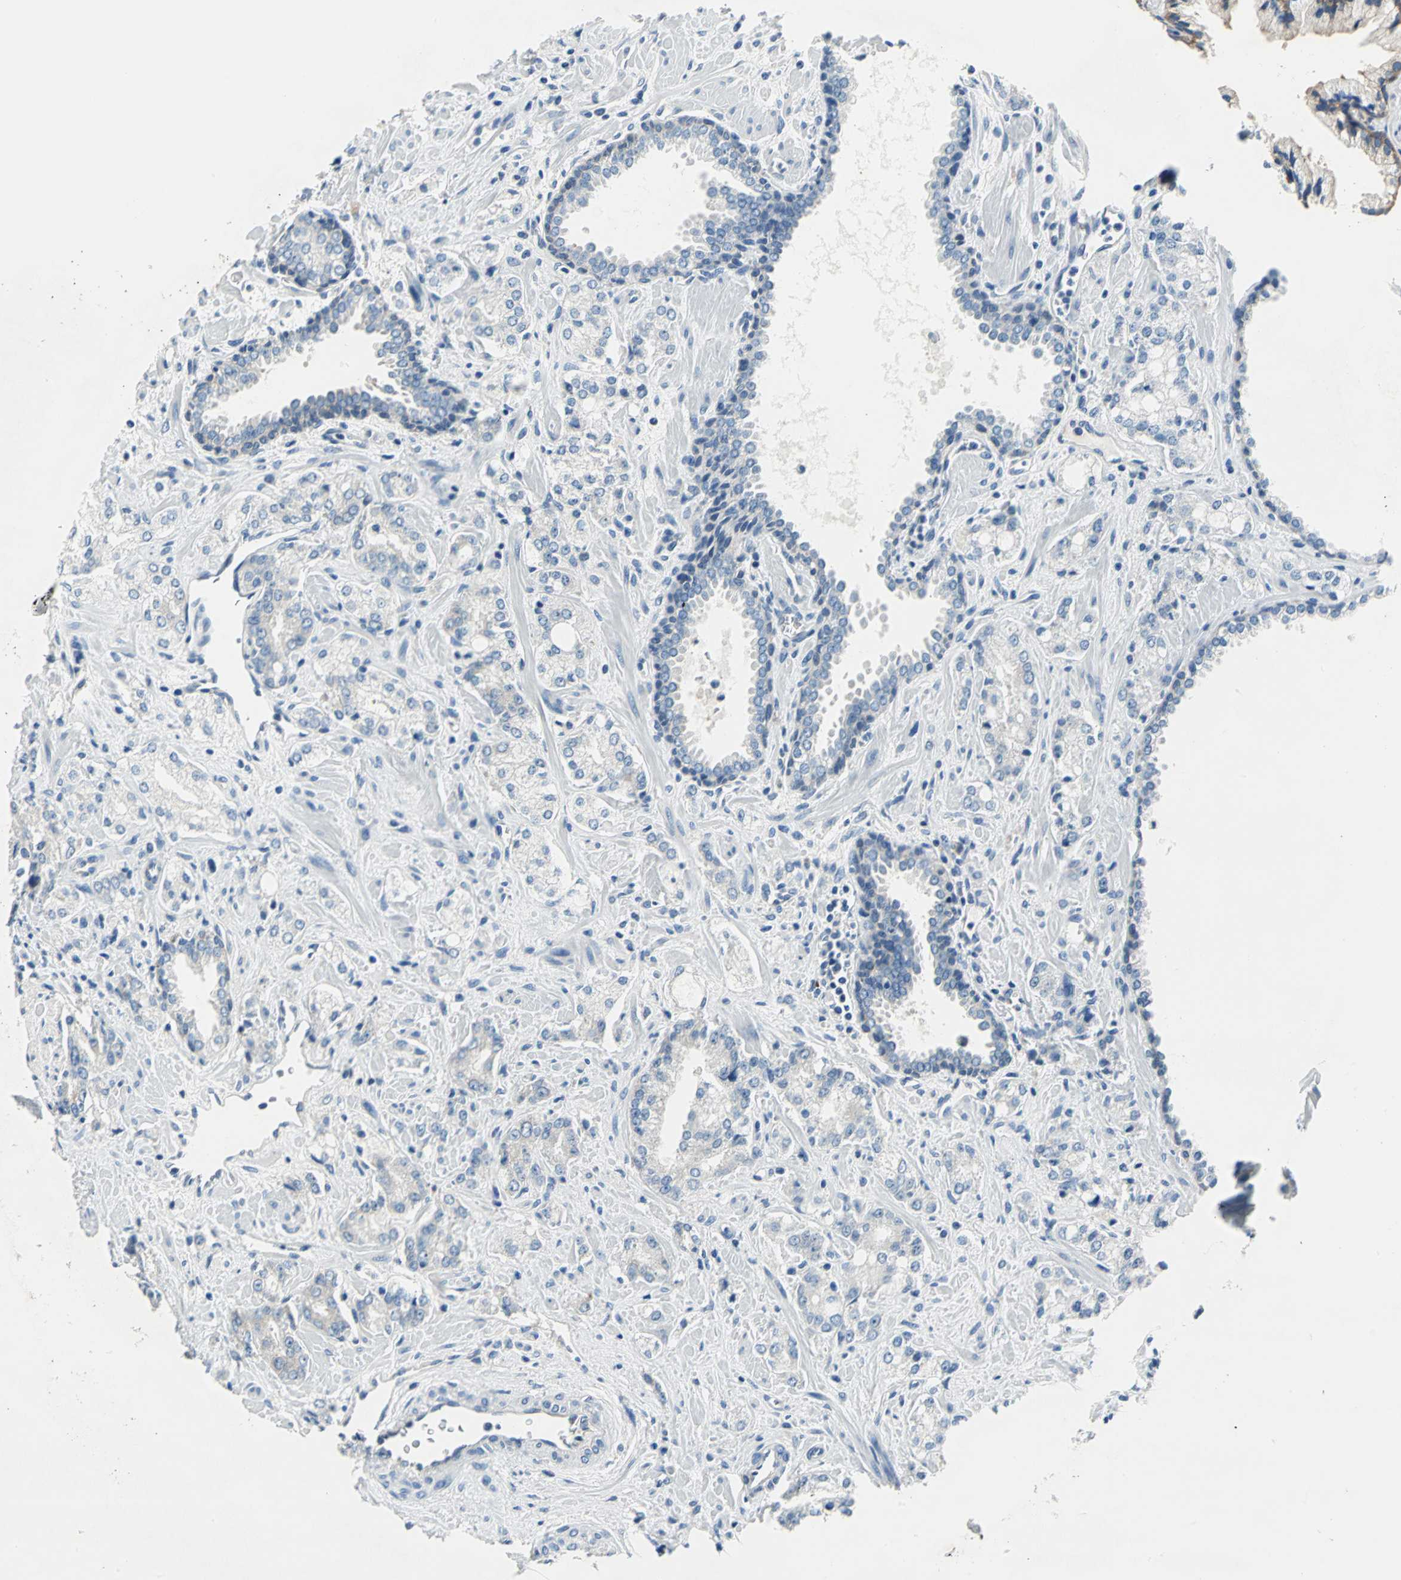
{"staining": {"intensity": "weak", "quantity": "<25%", "location": "cytoplasmic/membranous"}, "tissue": "prostate cancer", "cell_type": "Tumor cells", "image_type": "cancer", "snomed": [{"axis": "morphology", "description": "Adenocarcinoma, High grade"}, {"axis": "topography", "description": "Prostate"}], "caption": "Tumor cells are negative for protein expression in human prostate cancer.", "gene": "TRIM25", "patient": {"sex": "male", "age": 67}}